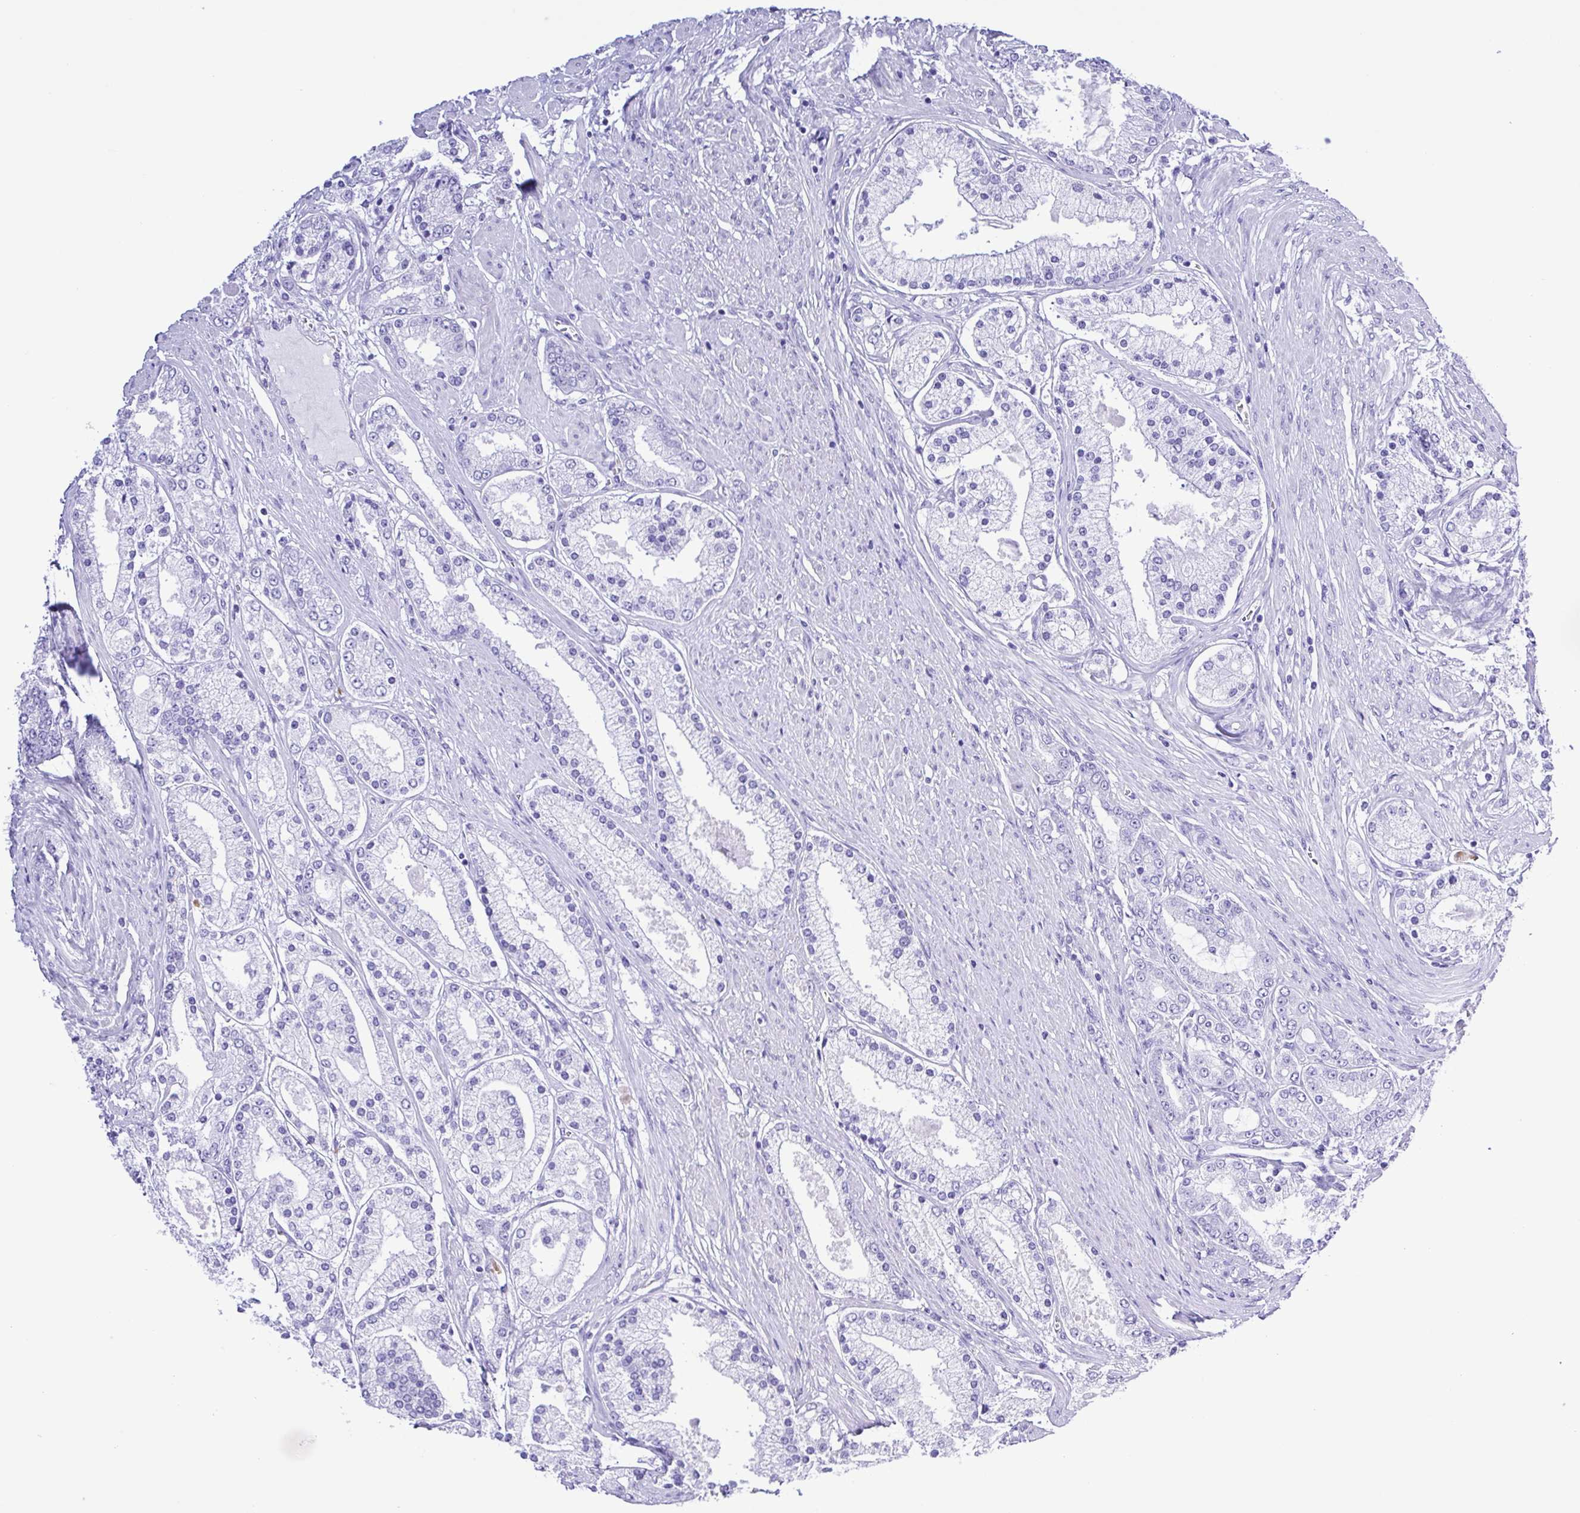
{"staining": {"intensity": "negative", "quantity": "none", "location": "none"}, "tissue": "prostate cancer", "cell_type": "Tumor cells", "image_type": "cancer", "snomed": [{"axis": "morphology", "description": "Adenocarcinoma, High grade"}, {"axis": "topography", "description": "Prostate"}], "caption": "Protein analysis of prostate cancer (adenocarcinoma (high-grade)) shows no significant expression in tumor cells. (Immunohistochemistry (ihc), brightfield microscopy, high magnification).", "gene": "SYT1", "patient": {"sex": "male", "age": 67}}